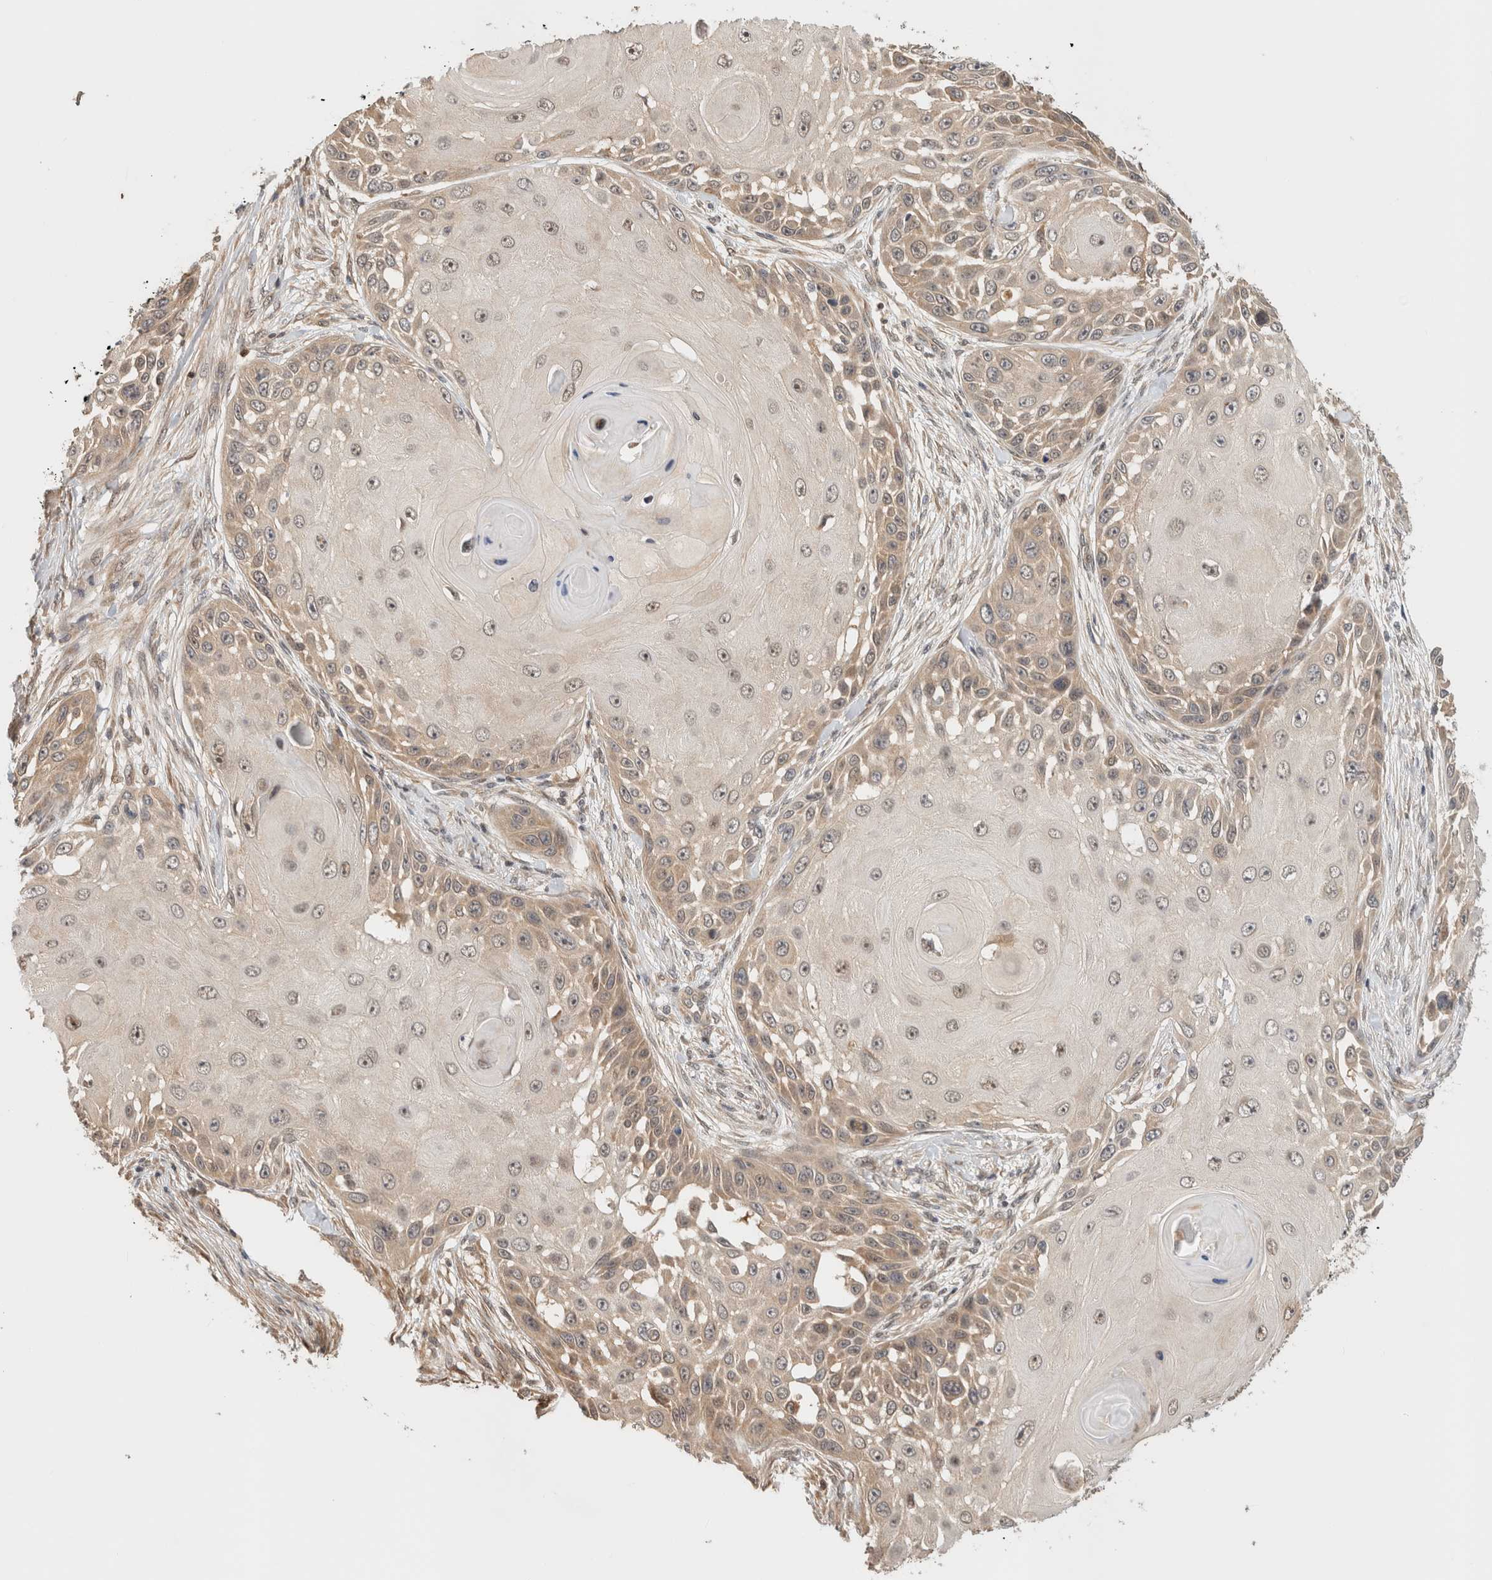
{"staining": {"intensity": "weak", "quantity": "25%-75%", "location": "cytoplasmic/membranous,nuclear"}, "tissue": "skin cancer", "cell_type": "Tumor cells", "image_type": "cancer", "snomed": [{"axis": "morphology", "description": "Squamous cell carcinoma, NOS"}, {"axis": "topography", "description": "Skin"}], "caption": "The photomicrograph displays staining of skin cancer (squamous cell carcinoma), revealing weak cytoplasmic/membranous and nuclear protein expression (brown color) within tumor cells.", "gene": "OTUD6B", "patient": {"sex": "female", "age": 44}}